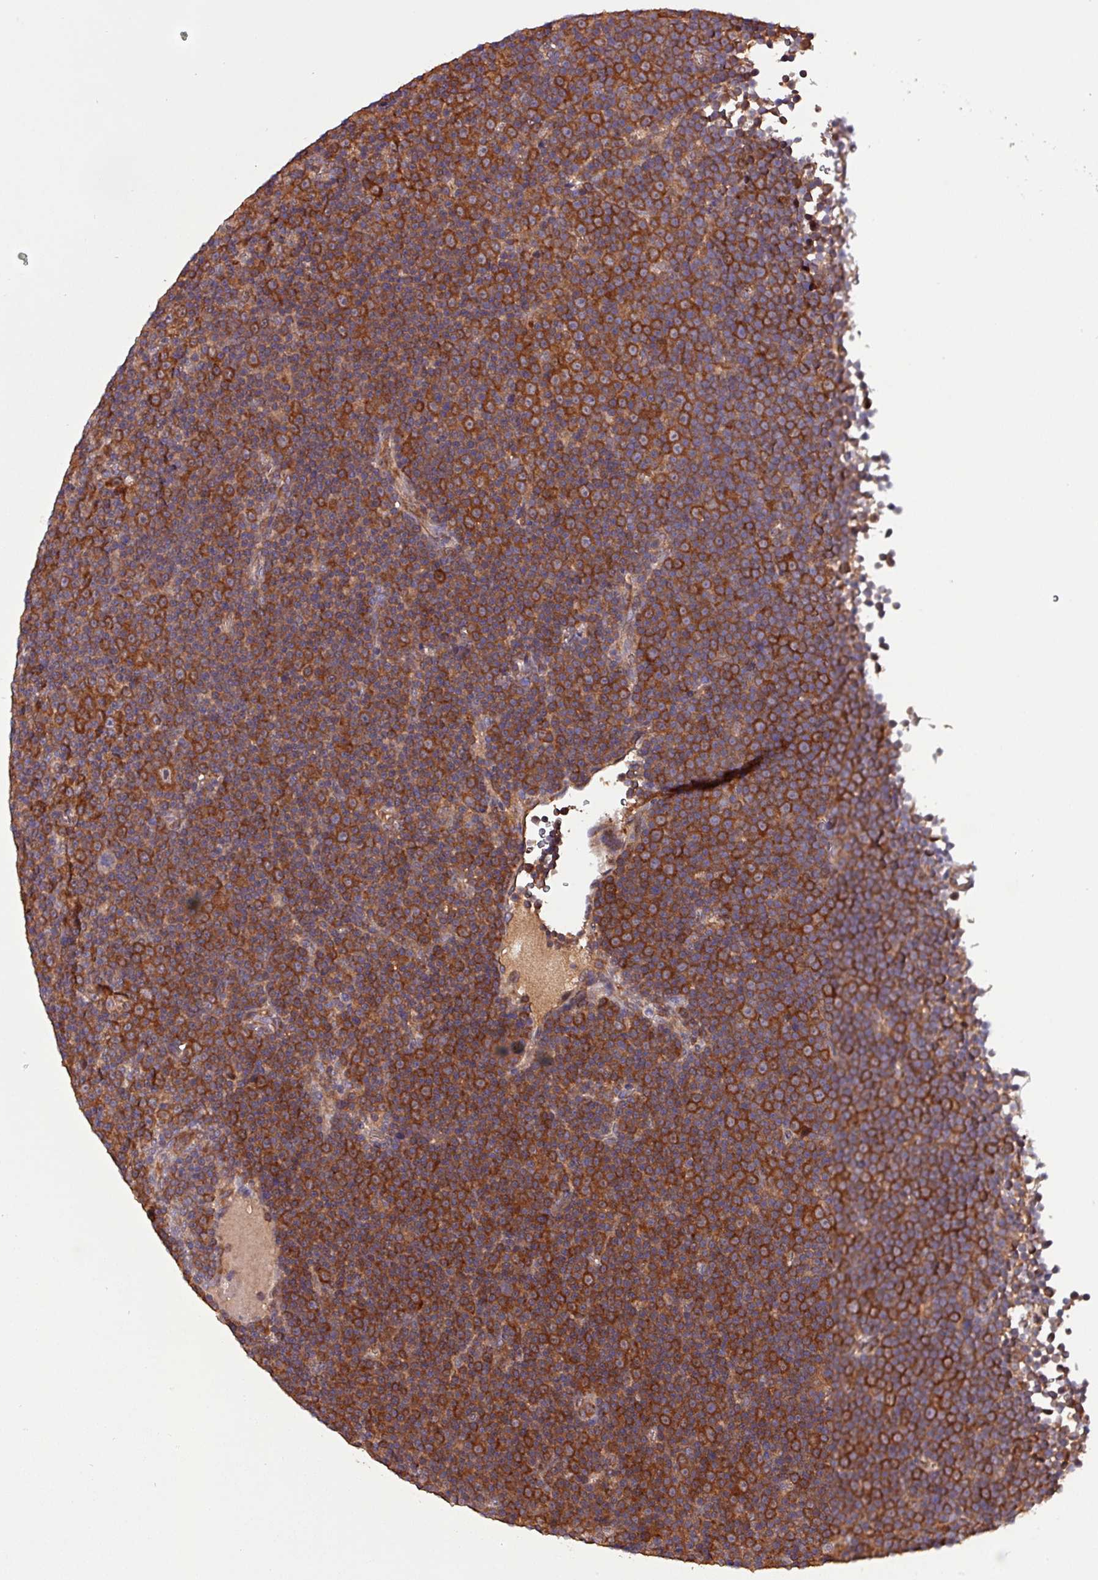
{"staining": {"intensity": "strong", "quantity": ">75%", "location": "cytoplasmic/membranous"}, "tissue": "lymphoma", "cell_type": "Tumor cells", "image_type": "cancer", "snomed": [{"axis": "morphology", "description": "Malignant lymphoma, non-Hodgkin's type, Low grade"}, {"axis": "topography", "description": "Lymph node"}], "caption": "Approximately >75% of tumor cells in human lymphoma reveal strong cytoplasmic/membranous protein positivity as visualized by brown immunohistochemical staining.", "gene": "PAFAH1B2", "patient": {"sex": "female", "age": 67}}